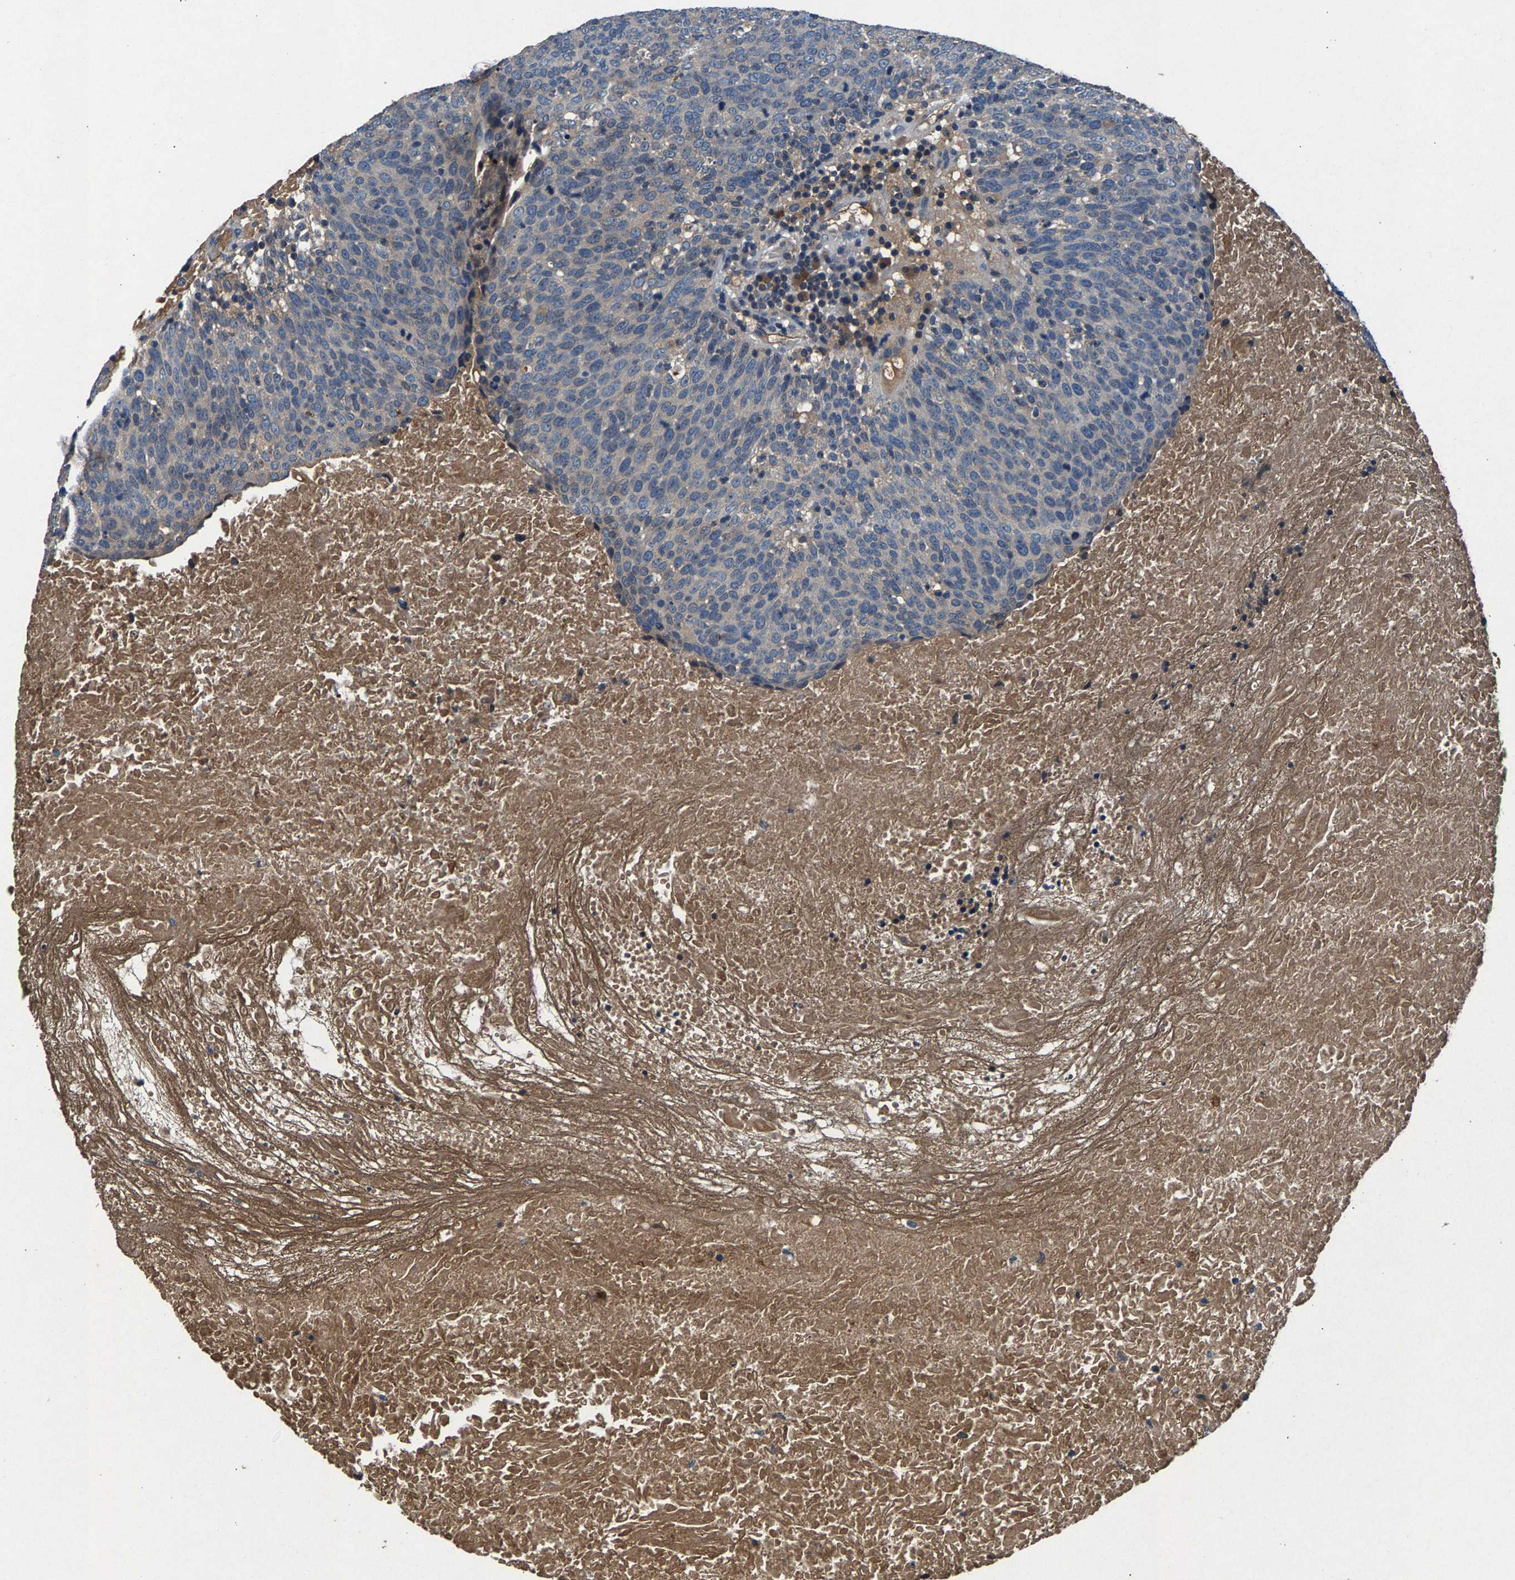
{"staining": {"intensity": "weak", "quantity": "<25%", "location": "cytoplasmic/membranous"}, "tissue": "head and neck cancer", "cell_type": "Tumor cells", "image_type": "cancer", "snomed": [{"axis": "morphology", "description": "Squamous cell carcinoma, NOS"}, {"axis": "morphology", "description": "Squamous cell carcinoma, metastatic, NOS"}, {"axis": "topography", "description": "Lymph node"}, {"axis": "topography", "description": "Head-Neck"}], "caption": "Immunohistochemistry photomicrograph of neoplastic tissue: head and neck cancer (squamous cell carcinoma) stained with DAB displays no significant protein staining in tumor cells.", "gene": "PRXL2C", "patient": {"sex": "male", "age": 62}}